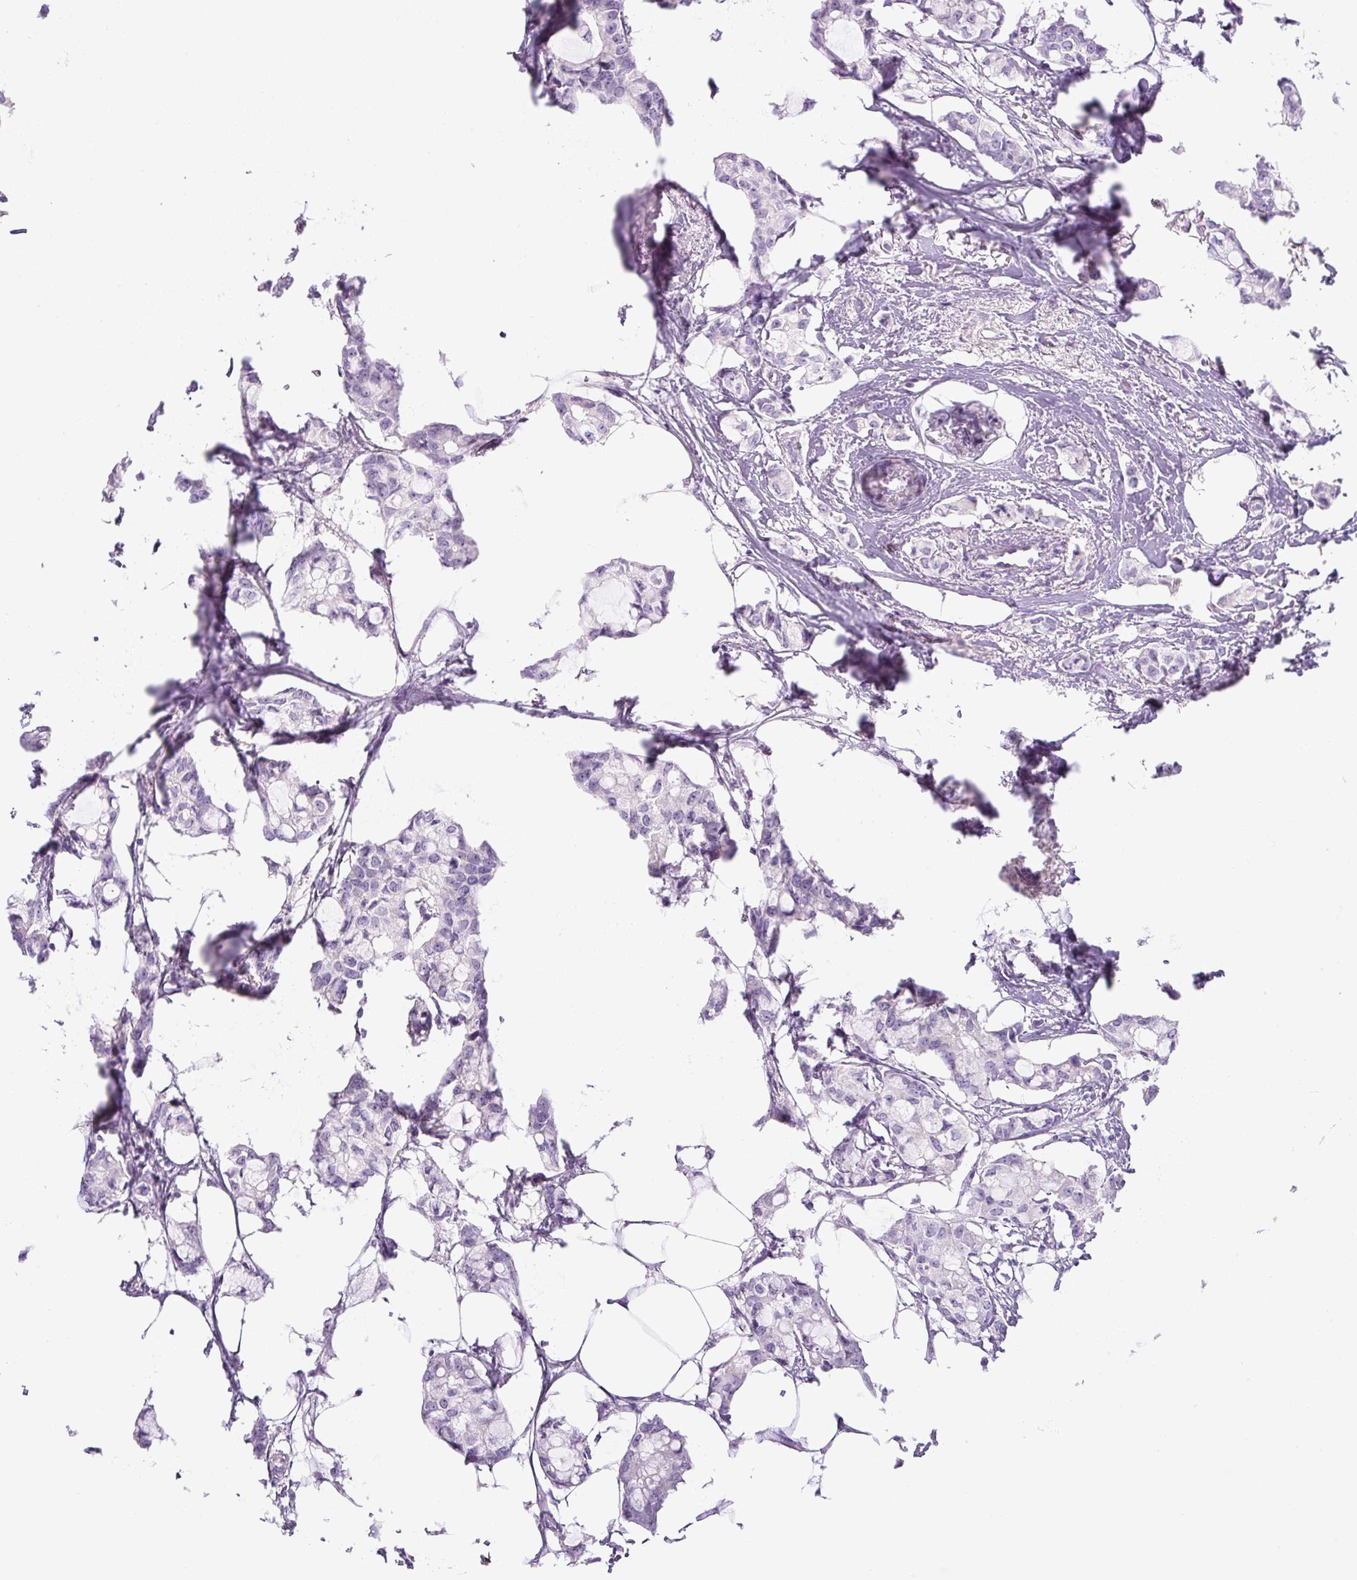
{"staining": {"intensity": "negative", "quantity": "none", "location": "none"}, "tissue": "breast cancer", "cell_type": "Tumor cells", "image_type": "cancer", "snomed": [{"axis": "morphology", "description": "Duct carcinoma"}, {"axis": "topography", "description": "Breast"}], "caption": "Immunohistochemistry histopathology image of neoplastic tissue: human infiltrating ductal carcinoma (breast) stained with DAB (3,3'-diaminobenzidine) shows no significant protein positivity in tumor cells.", "gene": "UBL3", "patient": {"sex": "female", "age": 73}}